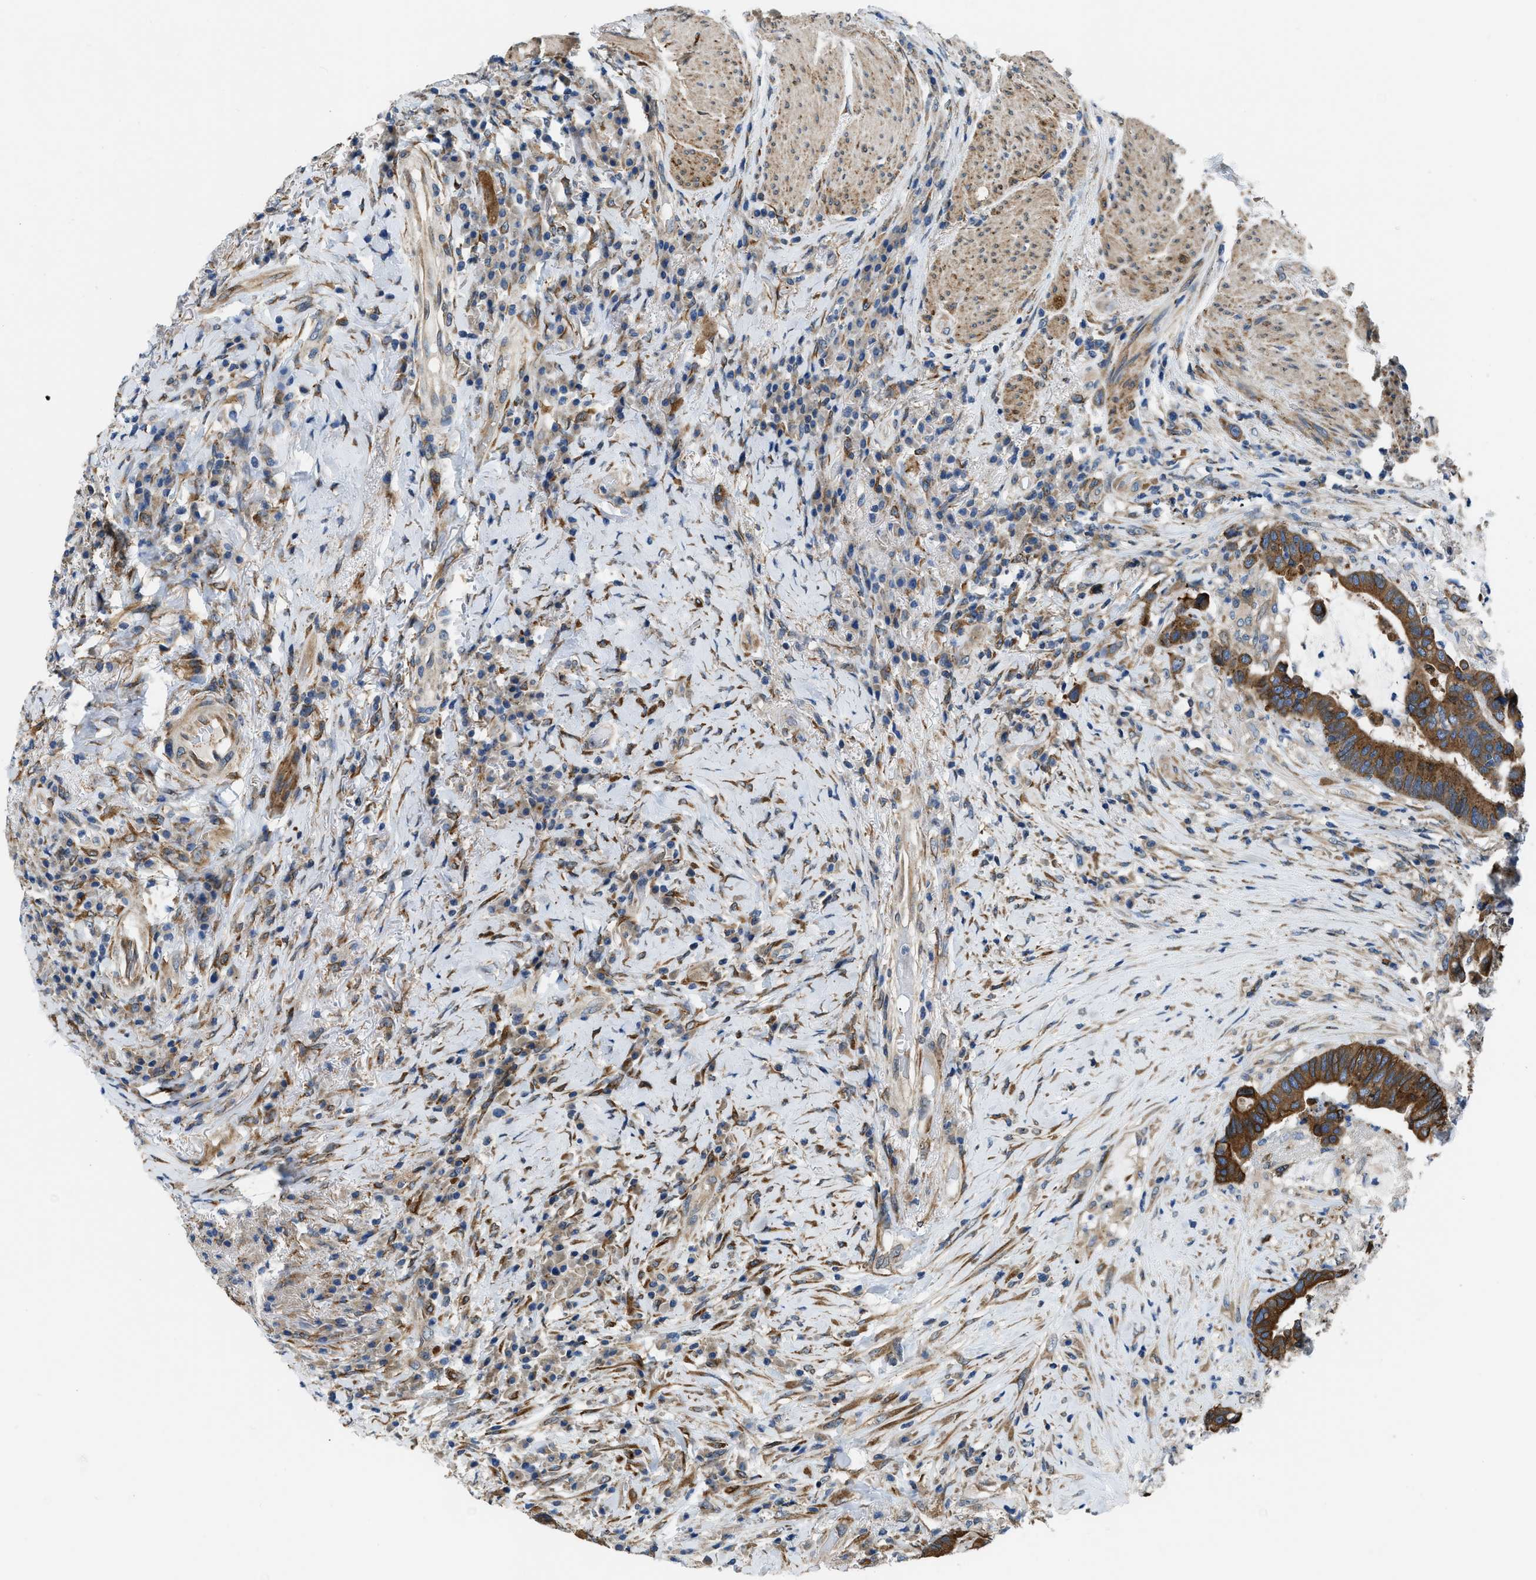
{"staining": {"intensity": "strong", "quantity": ">75%", "location": "cytoplasmic/membranous"}, "tissue": "colorectal cancer", "cell_type": "Tumor cells", "image_type": "cancer", "snomed": [{"axis": "morphology", "description": "Adenocarcinoma, NOS"}, {"axis": "topography", "description": "Rectum"}], "caption": "Protein staining of colorectal adenocarcinoma tissue shows strong cytoplasmic/membranous positivity in approximately >75% of tumor cells.", "gene": "ARL6IP5", "patient": {"sex": "female", "age": 89}}